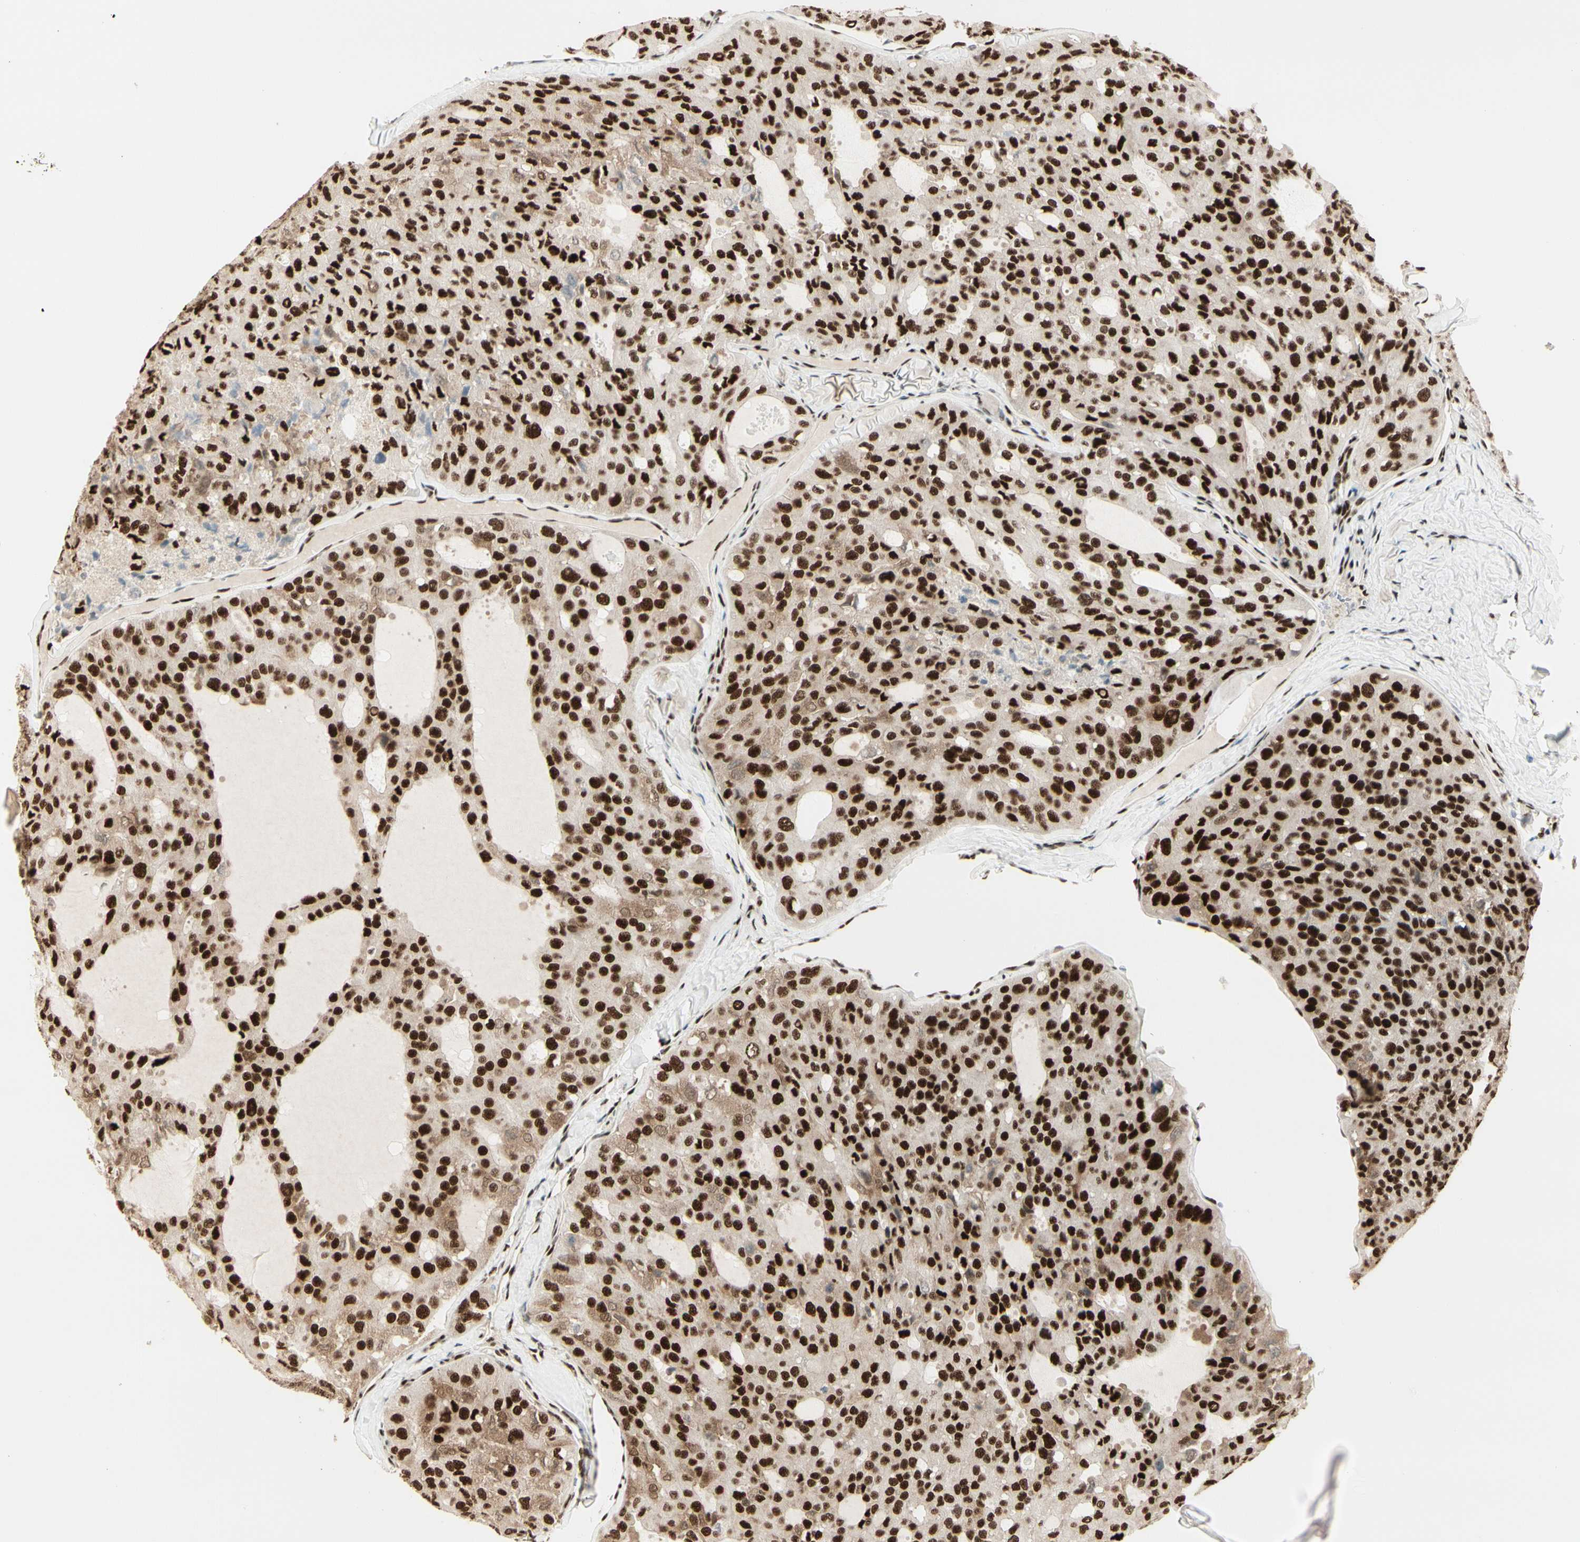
{"staining": {"intensity": "strong", "quantity": ">75%", "location": "nuclear"}, "tissue": "thyroid cancer", "cell_type": "Tumor cells", "image_type": "cancer", "snomed": [{"axis": "morphology", "description": "Follicular adenoma carcinoma, NOS"}, {"axis": "topography", "description": "Thyroid gland"}], "caption": "Thyroid cancer tissue reveals strong nuclear positivity in approximately >75% of tumor cells", "gene": "HEXIM1", "patient": {"sex": "male", "age": 75}}